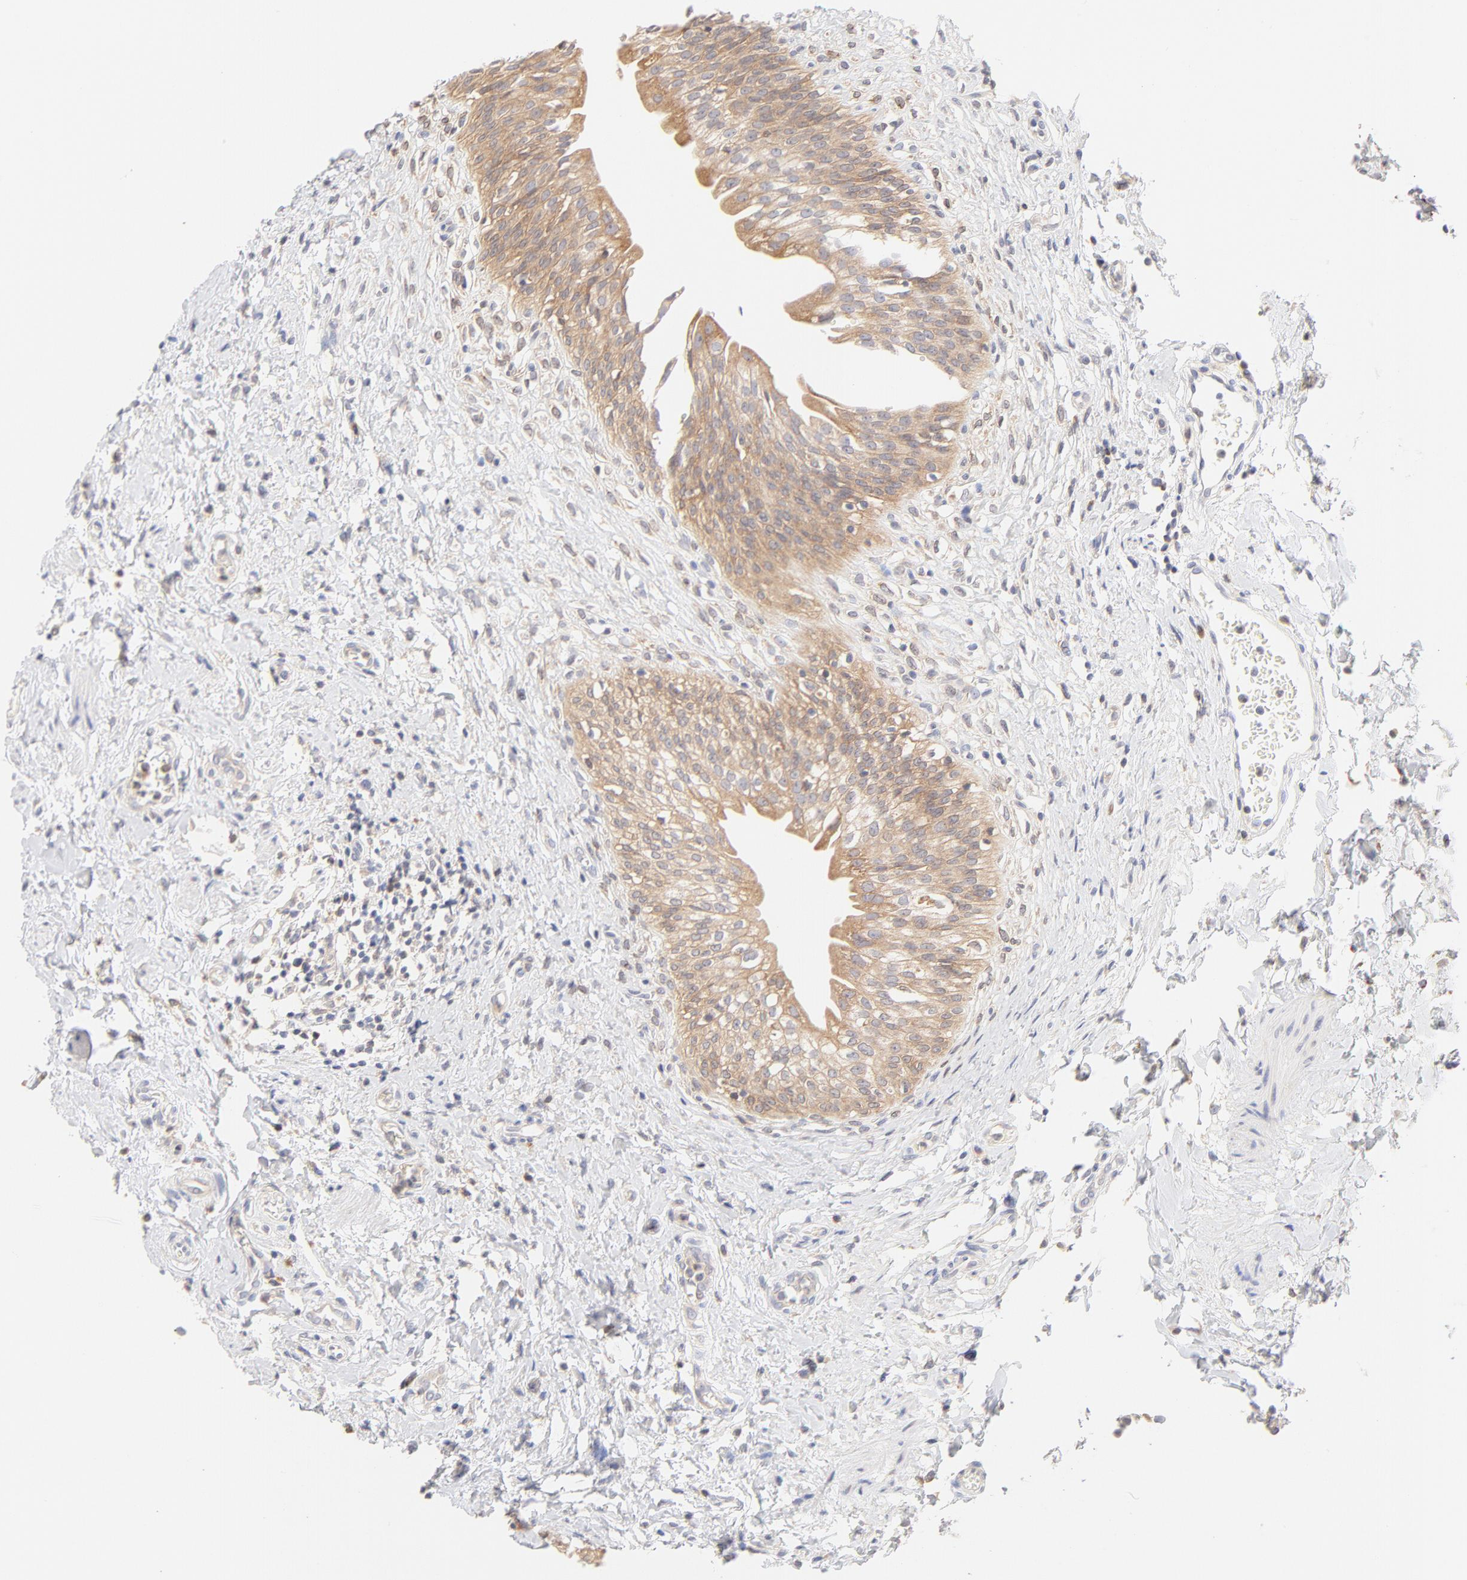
{"staining": {"intensity": "moderate", "quantity": ">75%", "location": "cytoplasmic/membranous"}, "tissue": "urinary bladder", "cell_type": "Urothelial cells", "image_type": "normal", "snomed": [{"axis": "morphology", "description": "Normal tissue, NOS"}, {"axis": "topography", "description": "Urinary bladder"}], "caption": "Protein staining displays moderate cytoplasmic/membranous positivity in approximately >75% of urothelial cells in normal urinary bladder.", "gene": "RPS6KA1", "patient": {"sex": "female", "age": 80}}